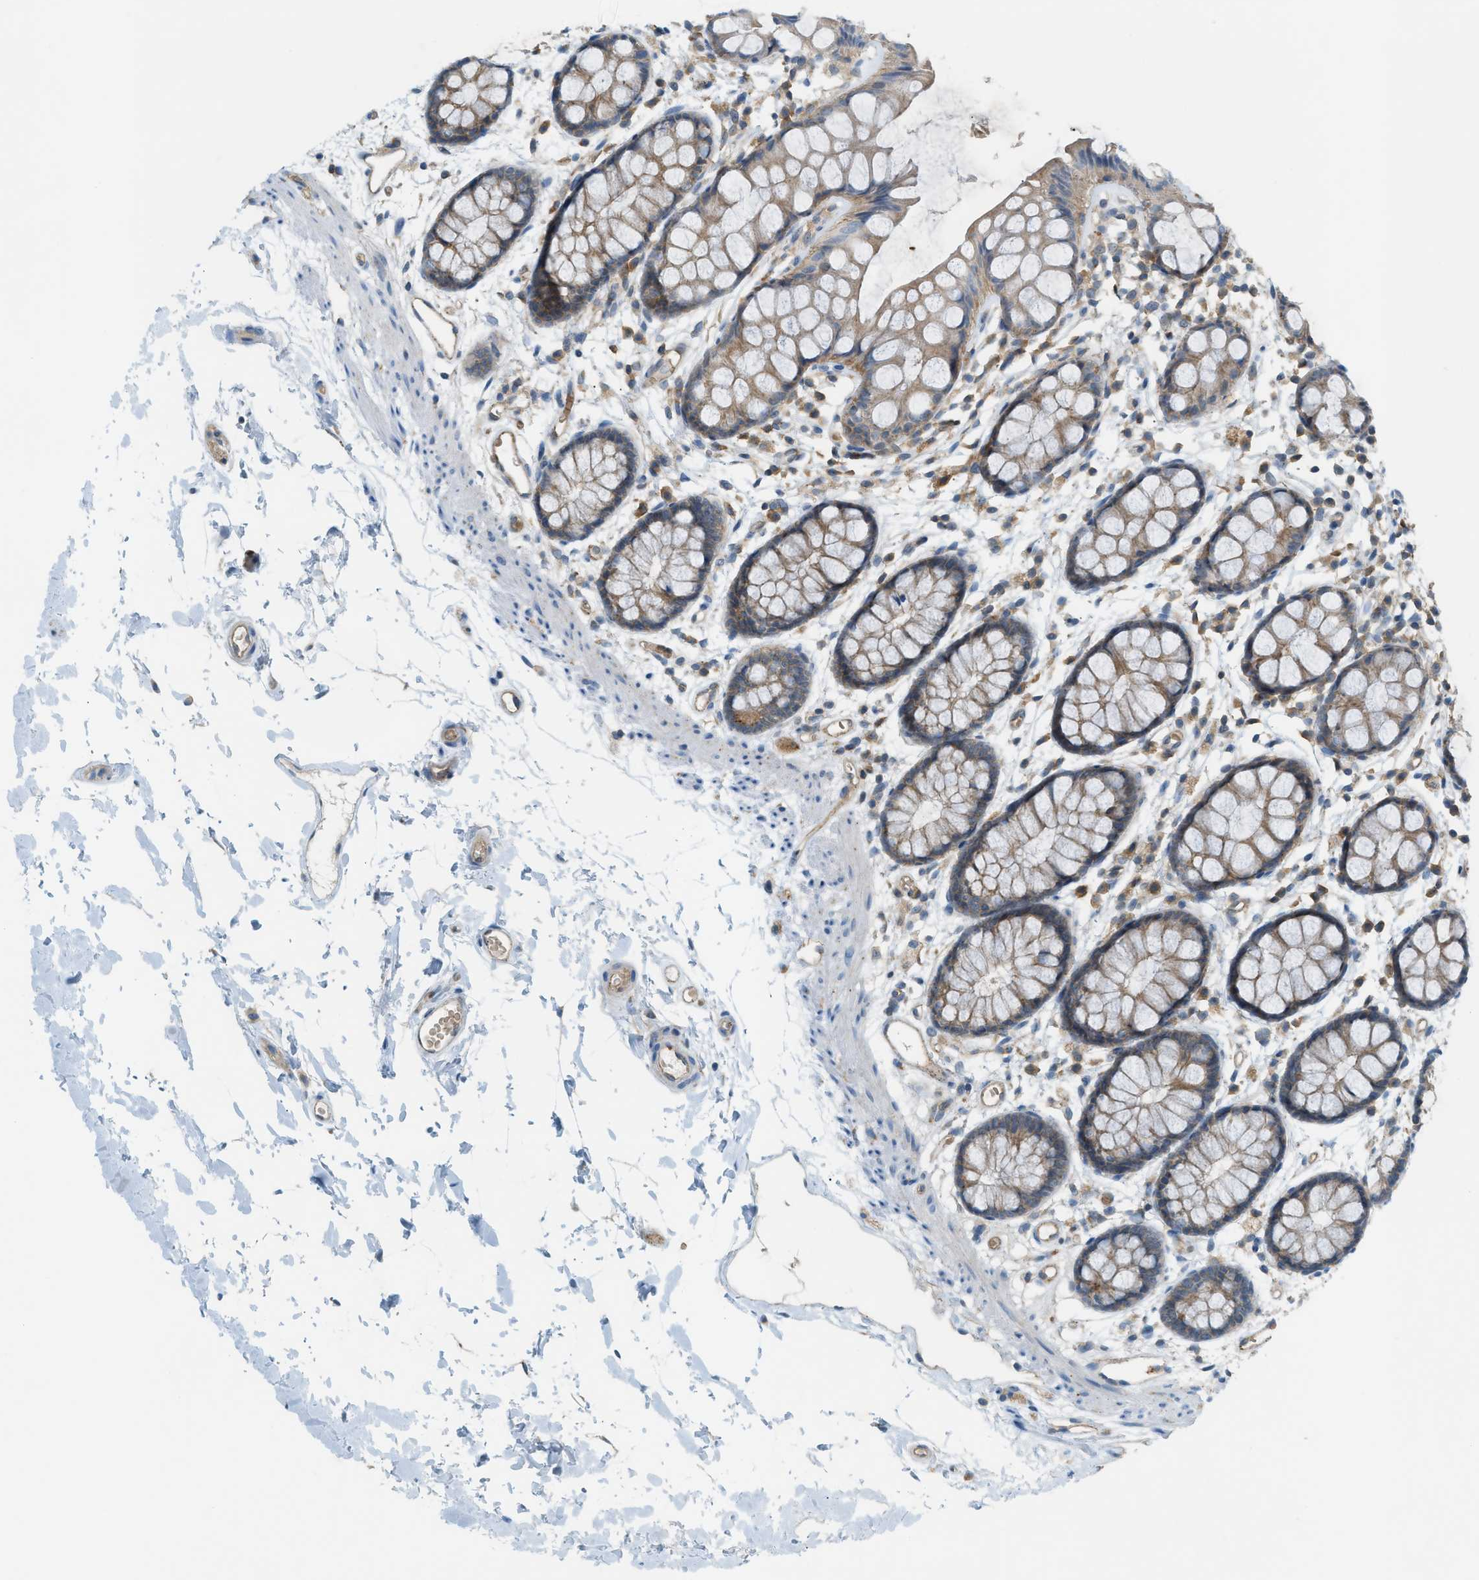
{"staining": {"intensity": "moderate", "quantity": "25%-75%", "location": "cytoplasmic/membranous"}, "tissue": "rectum", "cell_type": "Glandular cells", "image_type": "normal", "snomed": [{"axis": "morphology", "description": "Normal tissue, NOS"}, {"axis": "topography", "description": "Rectum"}], "caption": "This histopathology image shows benign rectum stained with immunohistochemistry to label a protein in brown. The cytoplasmic/membranous of glandular cells show moderate positivity for the protein. Nuclei are counter-stained blue.", "gene": "GRK6", "patient": {"sex": "female", "age": 66}}